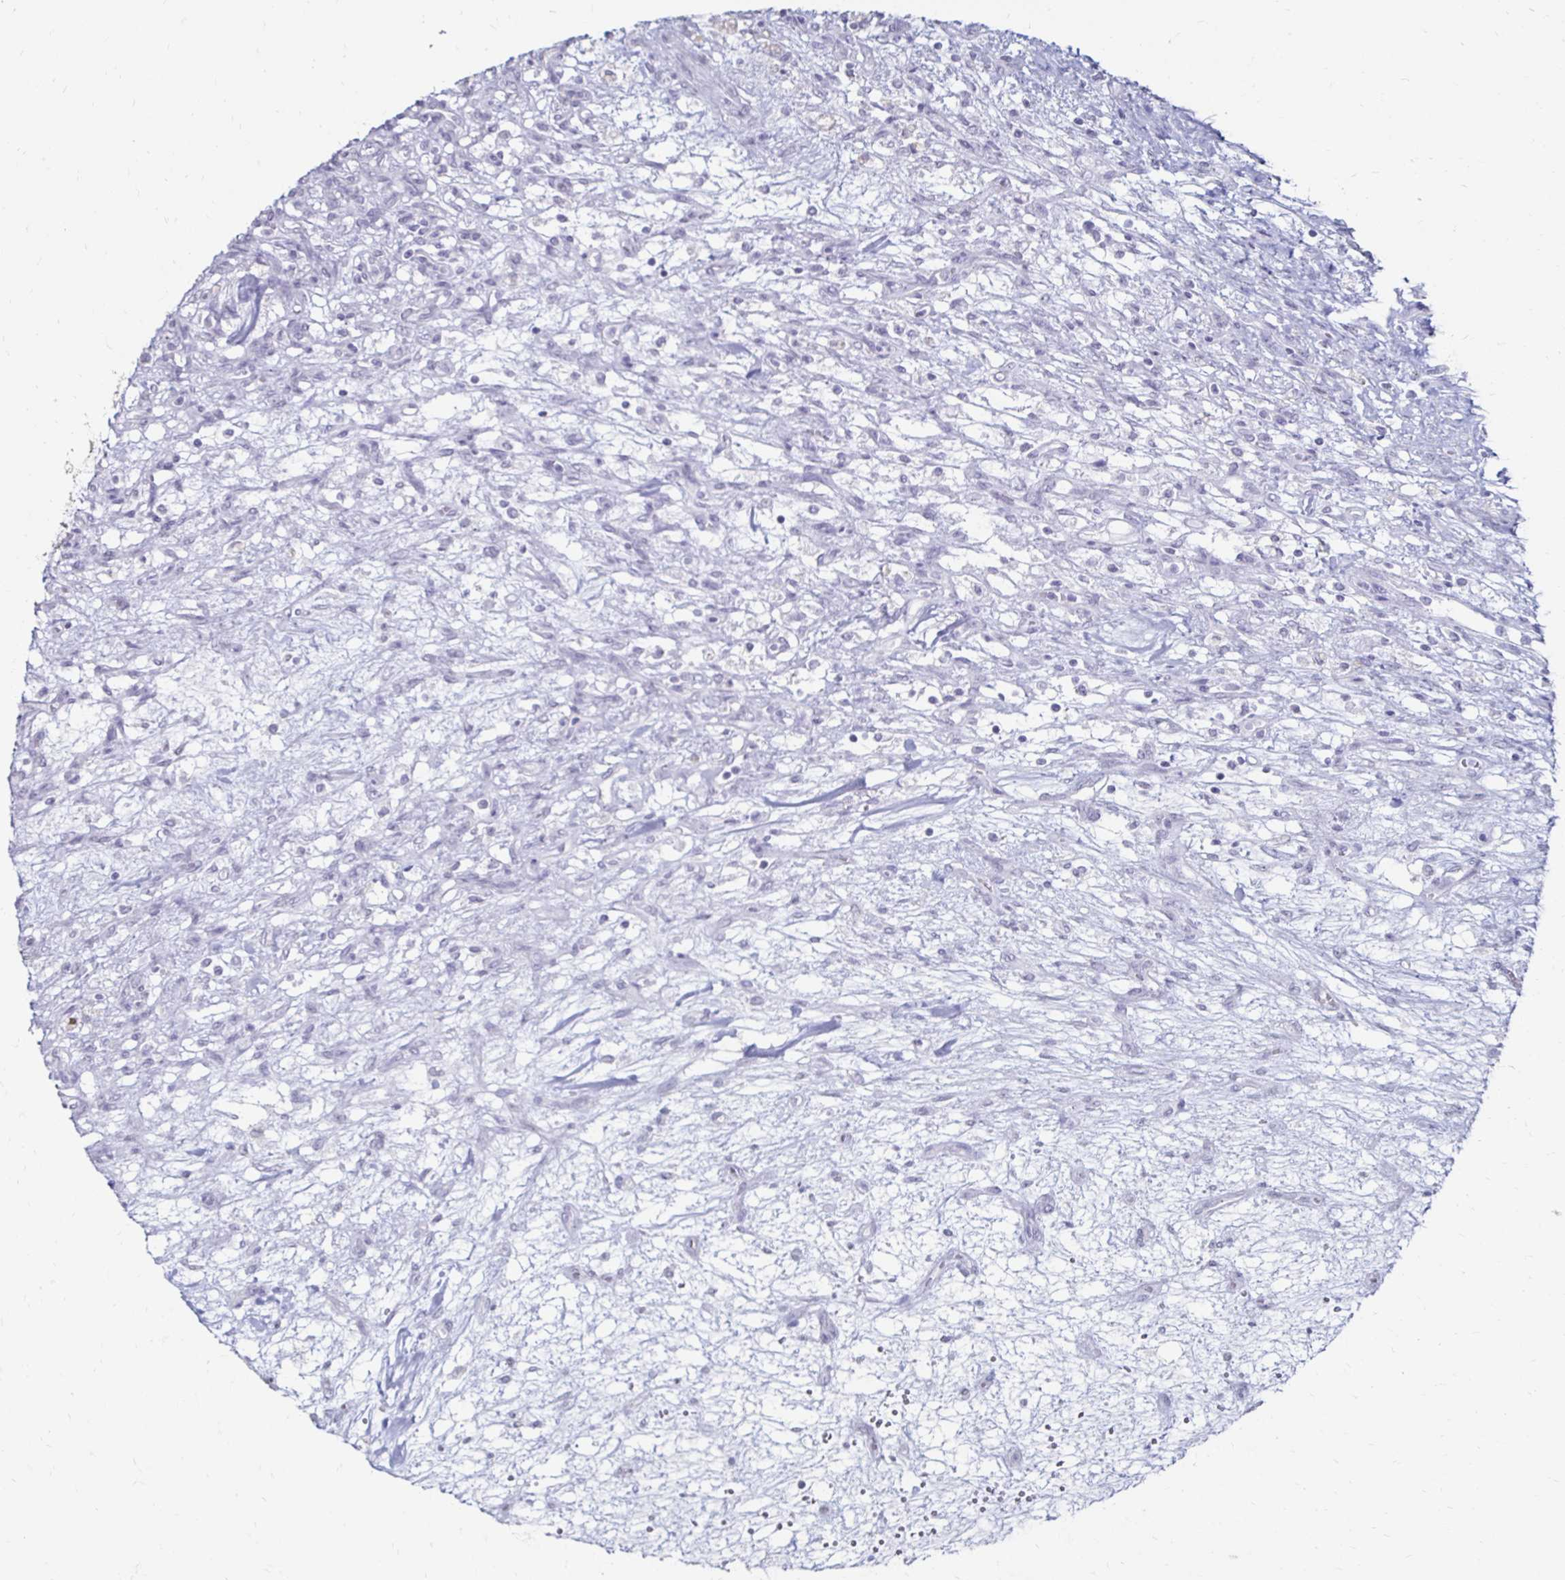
{"staining": {"intensity": "negative", "quantity": "none", "location": "none"}, "tissue": "renal cancer", "cell_type": "Tumor cells", "image_type": "cancer", "snomed": [{"axis": "morphology", "description": "Adenocarcinoma, NOS"}, {"axis": "topography", "description": "Kidney"}], "caption": "IHC image of renal cancer stained for a protein (brown), which demonstrates no positivity in tumor cells. The staining is performed using DAB brown chromogen with nuclei counter-stained in using hematoxylin.", "gene": "TOMM34", "patient": {"sex": "female", "age": 63}}